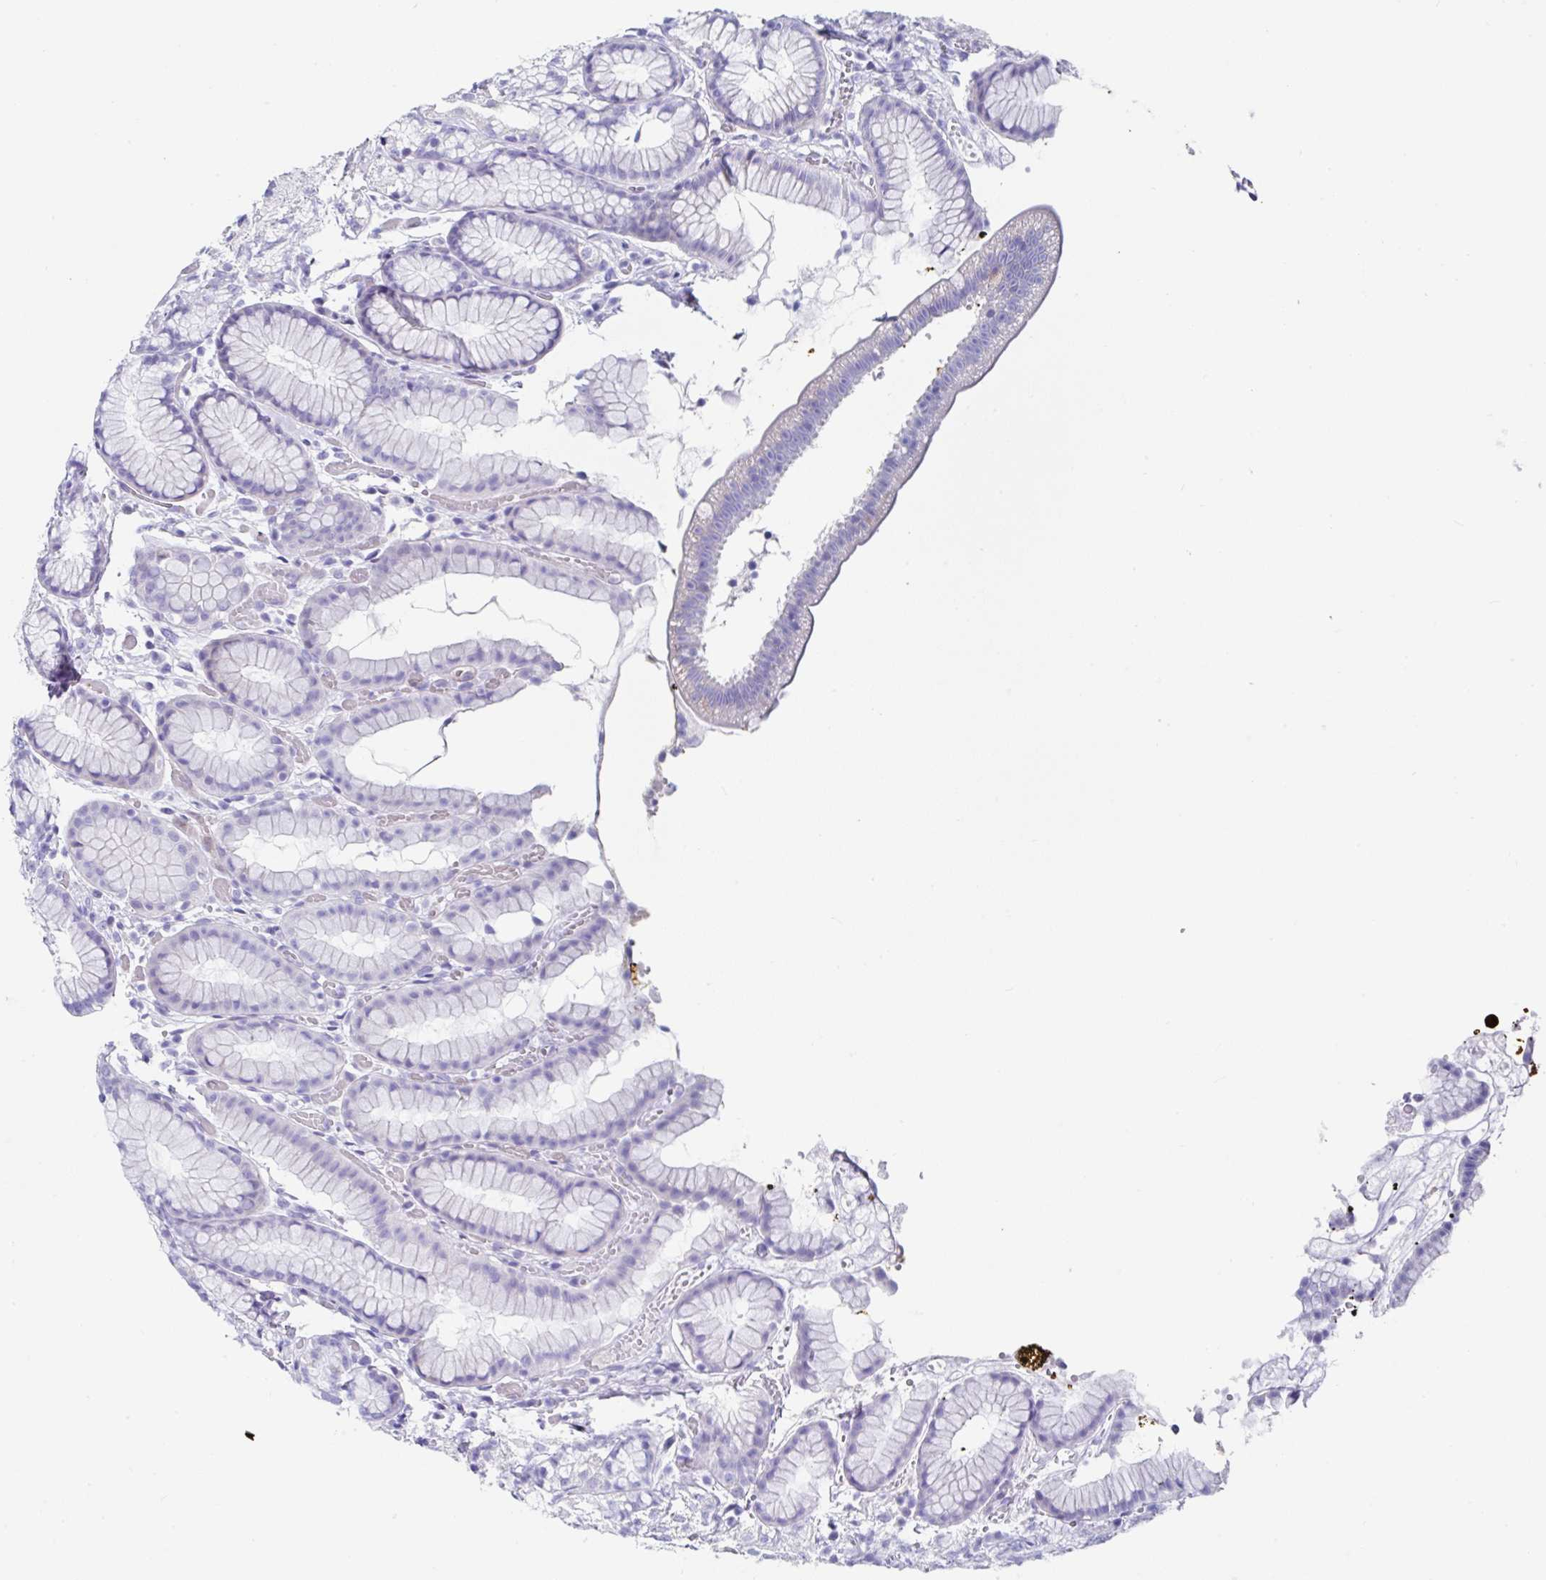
{"staining": {"intensity": "negative", "quantity": "none", "location": "none"}, "tissue": "stomach", "cell_type": "Glandular cells", "image_type": "normal", "snomed": [{"axis": "morphology", "description": "Normal tissue, NOS"}, {"axis": "topography", "description": "Smooth muscle"}, {"axis": "topography", "description": "Stomach"}], "caption": "This is a image of IHC staining of unremarkable stomach, which shows no positivity in glandular cells.", "gene": "UGT3A1", "patient": {"sex": "male", "age": 70}}